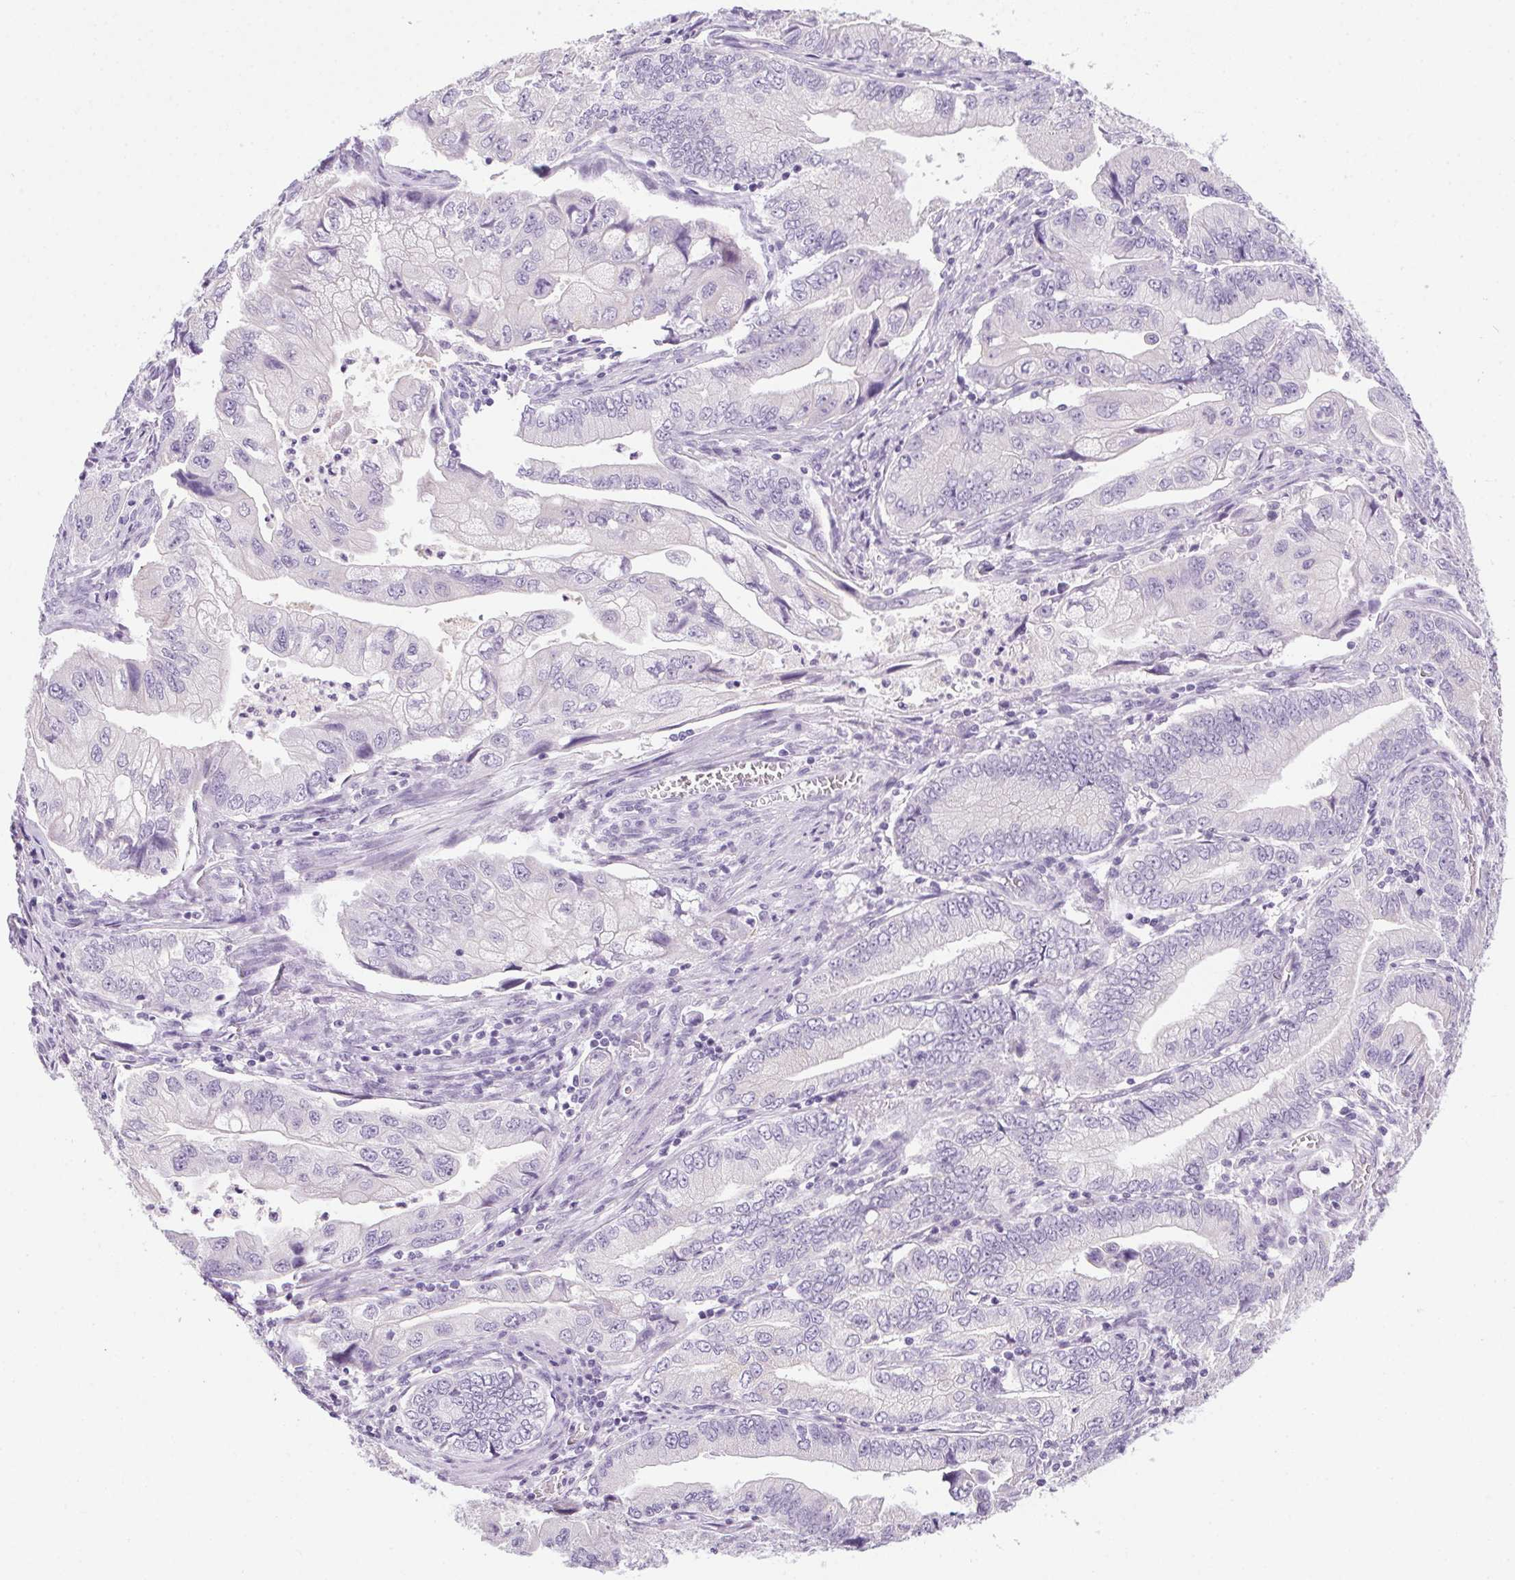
{"staining": {"intensity": "negative", "quantity": "none", "location": "none"}, "tissue": "stomach cancer", "cell_type": "Tumor cells", "image_type": "cancer", "snomed": [{"axis": "morphology", "description": "Adenocarcinoma, NOS"}, {"axis": "topography", "description": "Pancreas"}, {"axis": "topography", "description": "Stomach, upper"}], "caption": "Immunohistochemical staining of stomach cancer displays no significant positivity in tumor cells. (DAB immunohistochemistry with hematoxylin counter stain).", "gene": "POPDC2", "patient": {"sex": "male", "age": 77}}